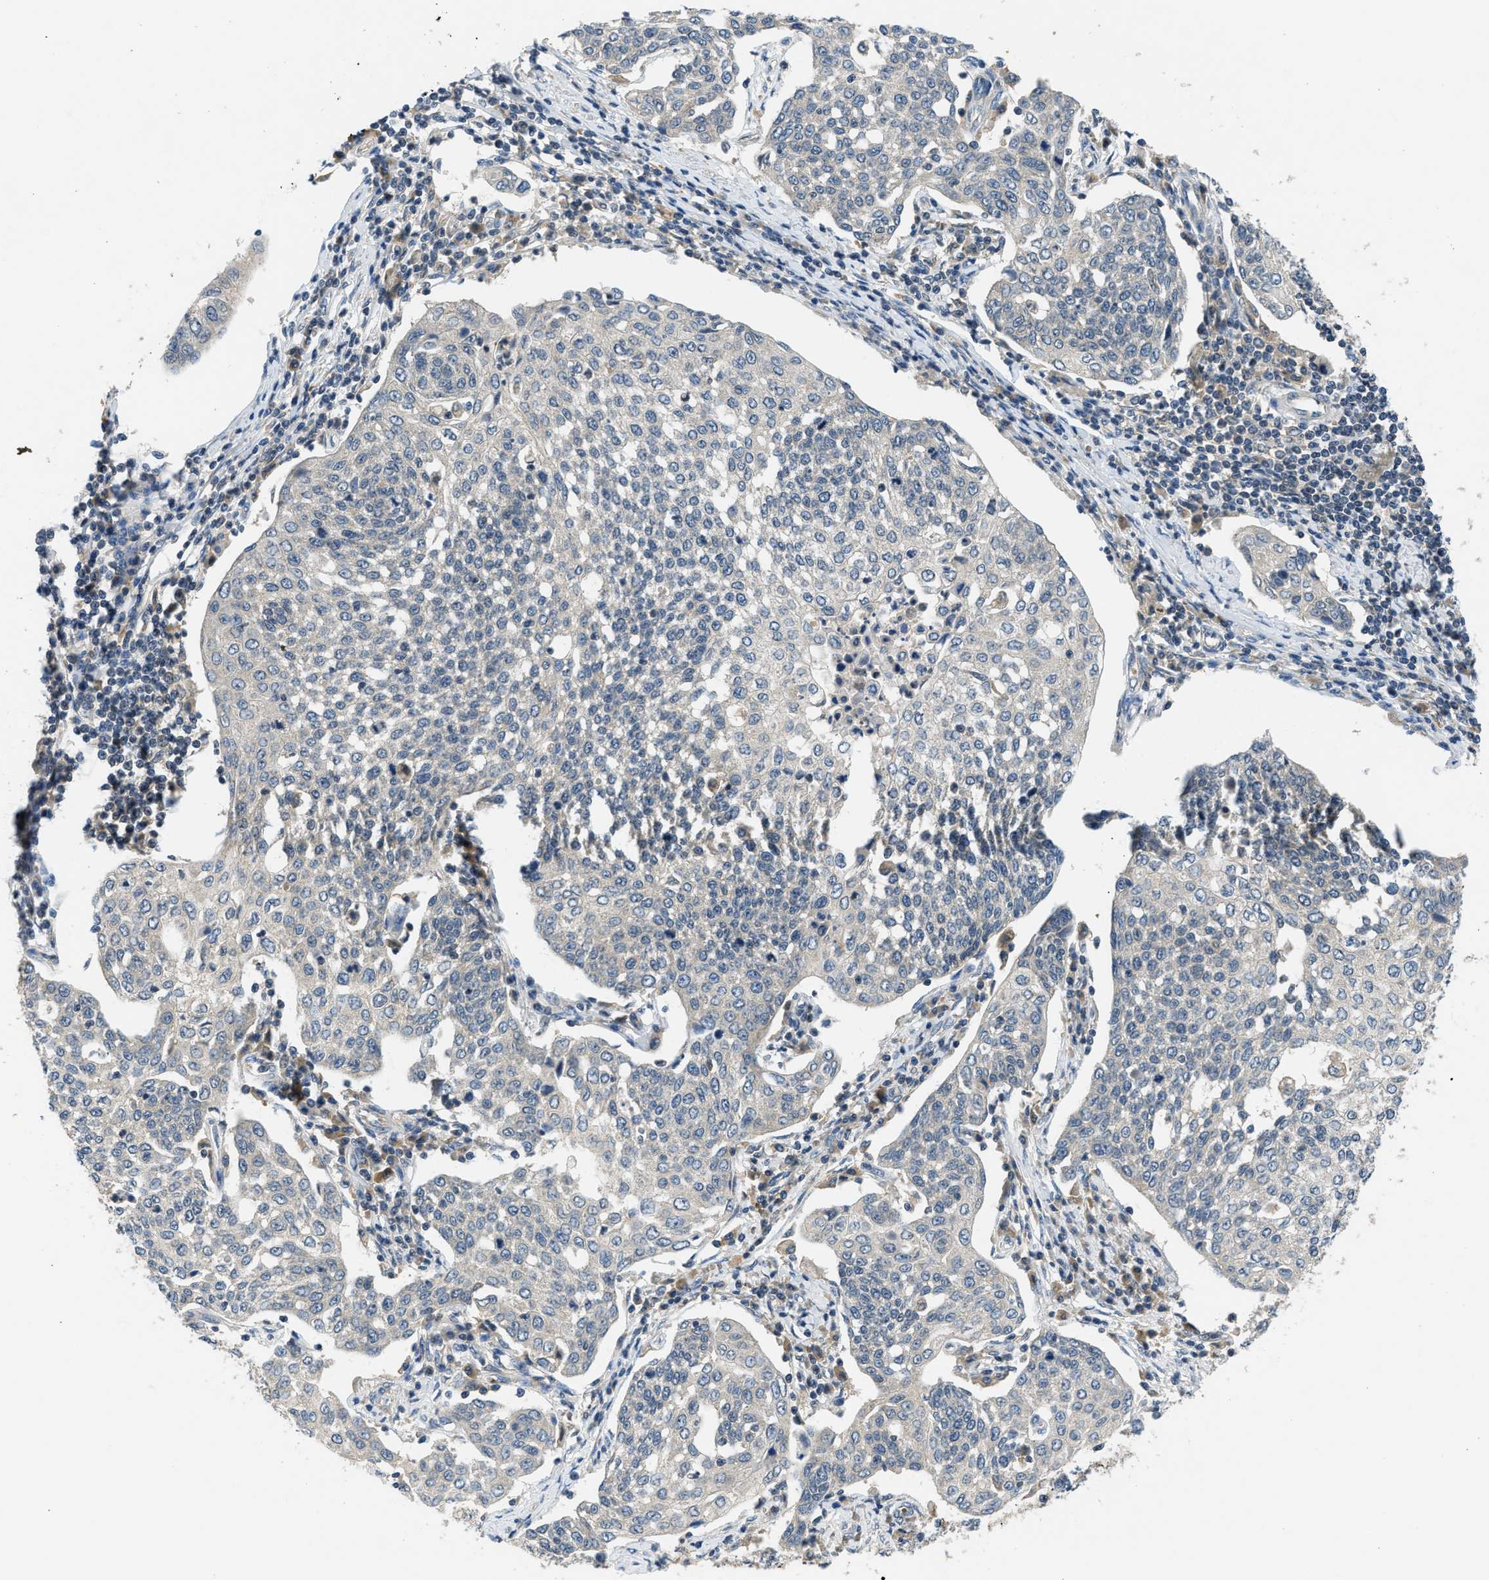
{"staining": {"intensity": "negative", "quantity": "none", "location": "none"}, "tissue": "cervical cancer", "cell_type": "Tumor cells", "image_type": "cancer", "snomed": [{"axis": "morphology", "description": "Squamous cell carcinoma, NOS"}, {"axis": "topography", "description": "Cervix"}], "caption": "Tumor cells are negative for brown protein staining in cervical cancer (squamous cell carcinoma).", "gene": "PDE7A", "patient": {"sex": "female", "age": 34}}